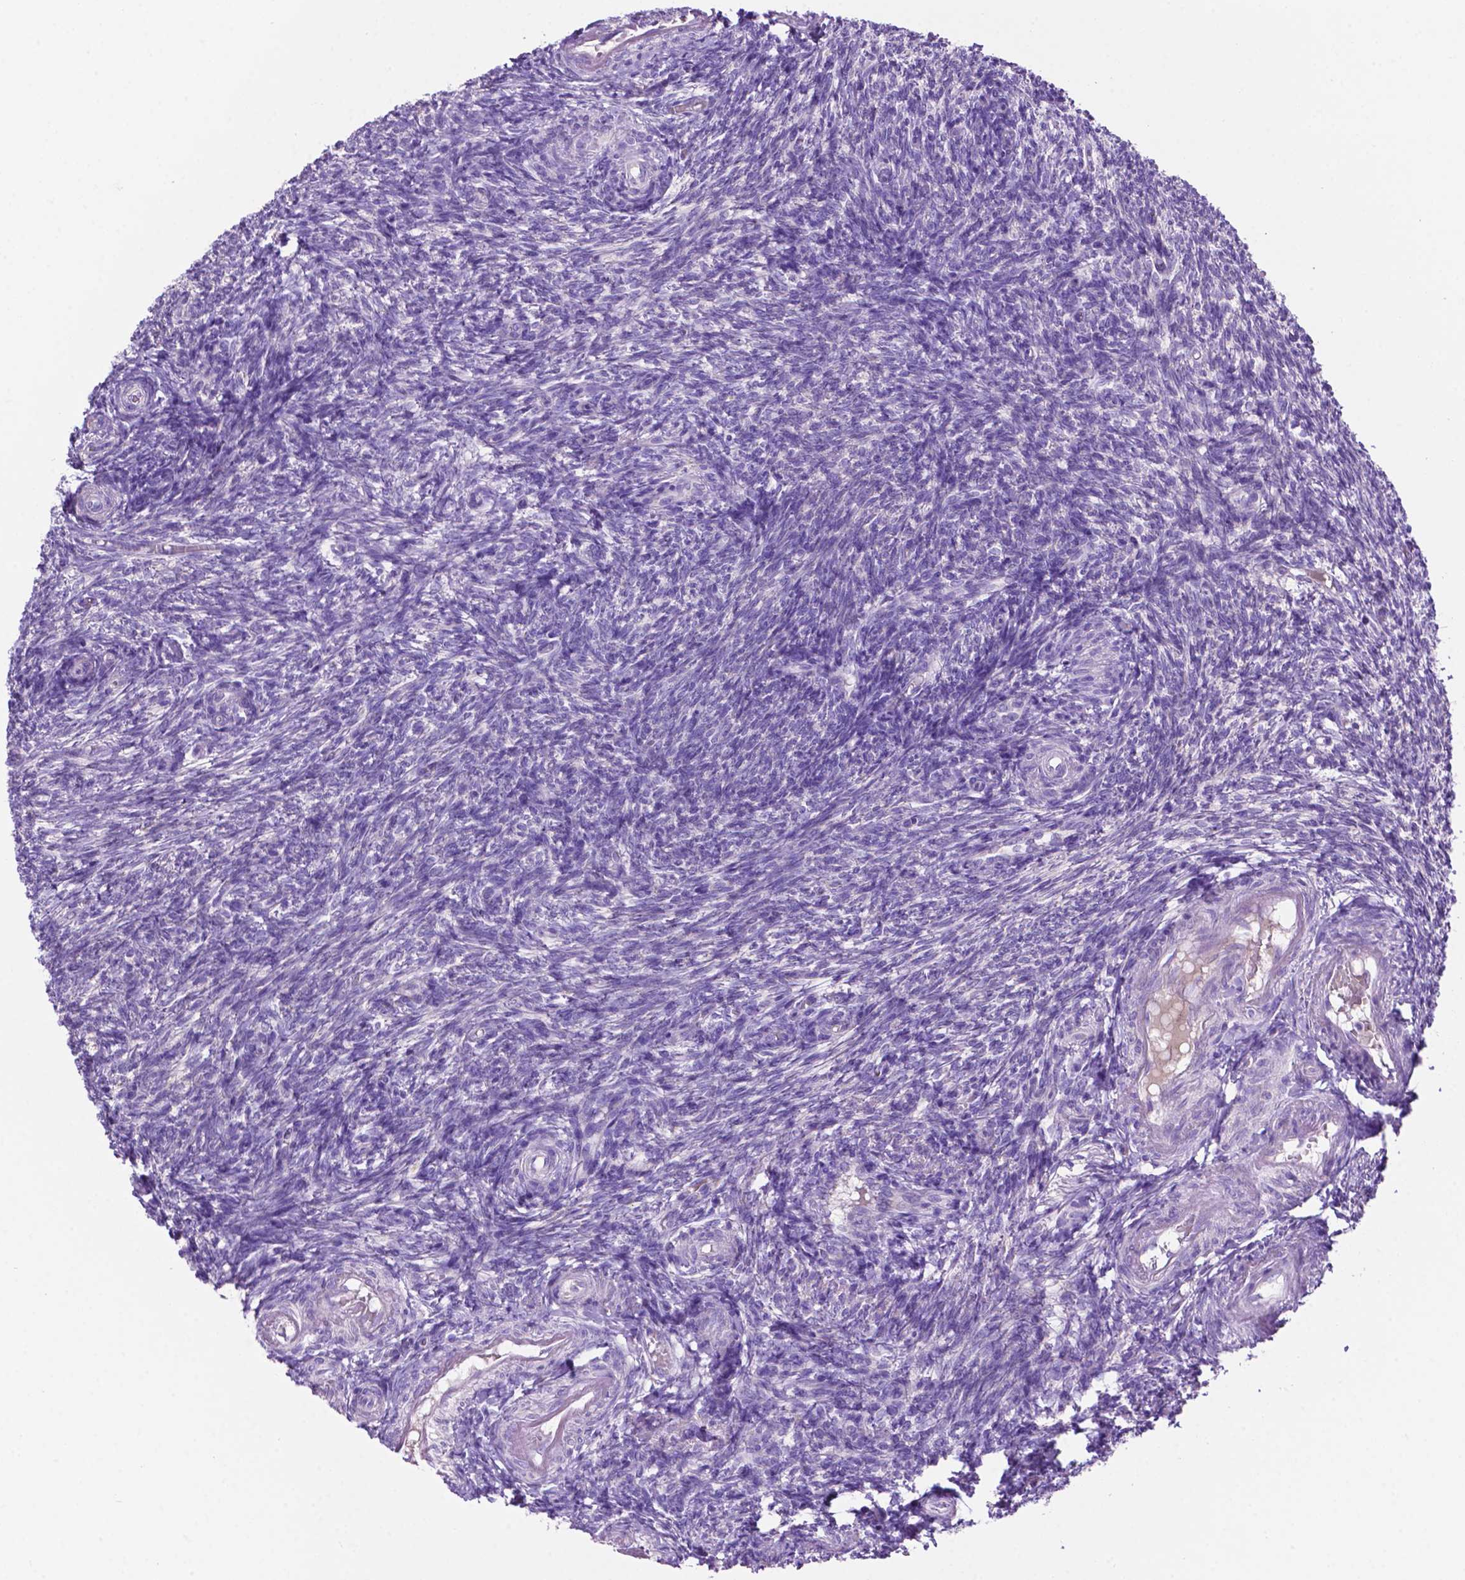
{"staining": {"intensity": "negative", "quantity": "none", "location": "none"}, "tissue": "ovary", "cell_type": "Follicle cells", "image_type": "normal", "snomed": [{"axis": "morphology", "description": "Normal tissue, NOS"}, {"axis": "topography", "description": "Ovary"}], "caption": "This is a histopathology image of IHC staining of normal ovary, which shows no staining in follicle cells. (DAB (3,3'-diaminobenzidine) immunohistochemistry (IHC) with hematoxylin counter stain).", "gene": "PHYHIP", "patient": {"sex": "female", "age": 39}}